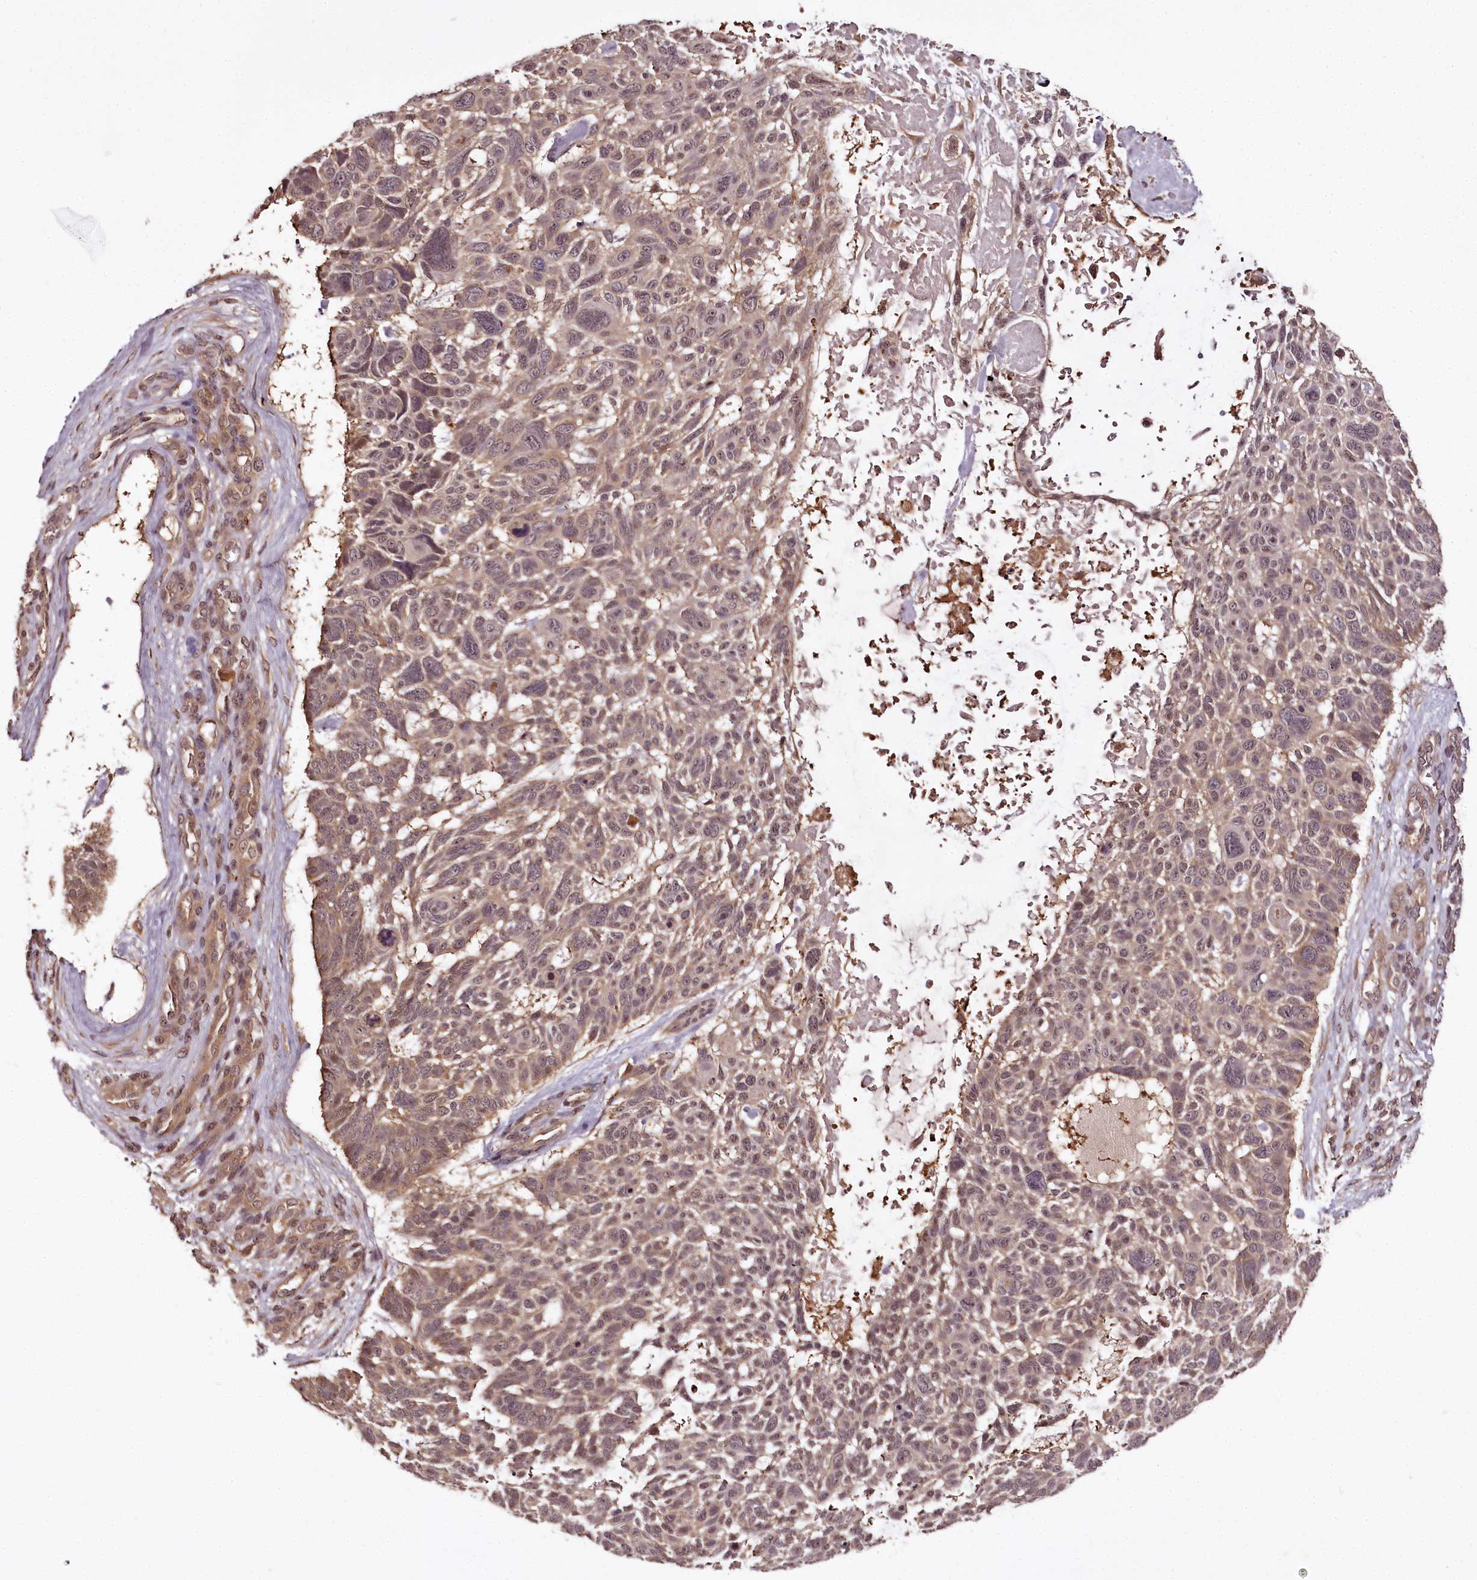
{"staining": {"intensity": "weak", "quantity": "25%-75%", "location": "cytoplasmic/membranous"}, "tissue": "skin cancer", "cell_type": "Tumor cells", "image_type": "cancer", "snomed": [{"axis": "morphology", "description": "Basal cell carcinoma"}, {"axis": "topography", "description": "Skin"}], "caption": "Skin cancer stained with immunohistochemistry shows weak cytoplasmic/membranous positivity in about 25%-75% of tumor cells.", "gene": "TTC12", "patient": {"sex": "male", "age": 88}}